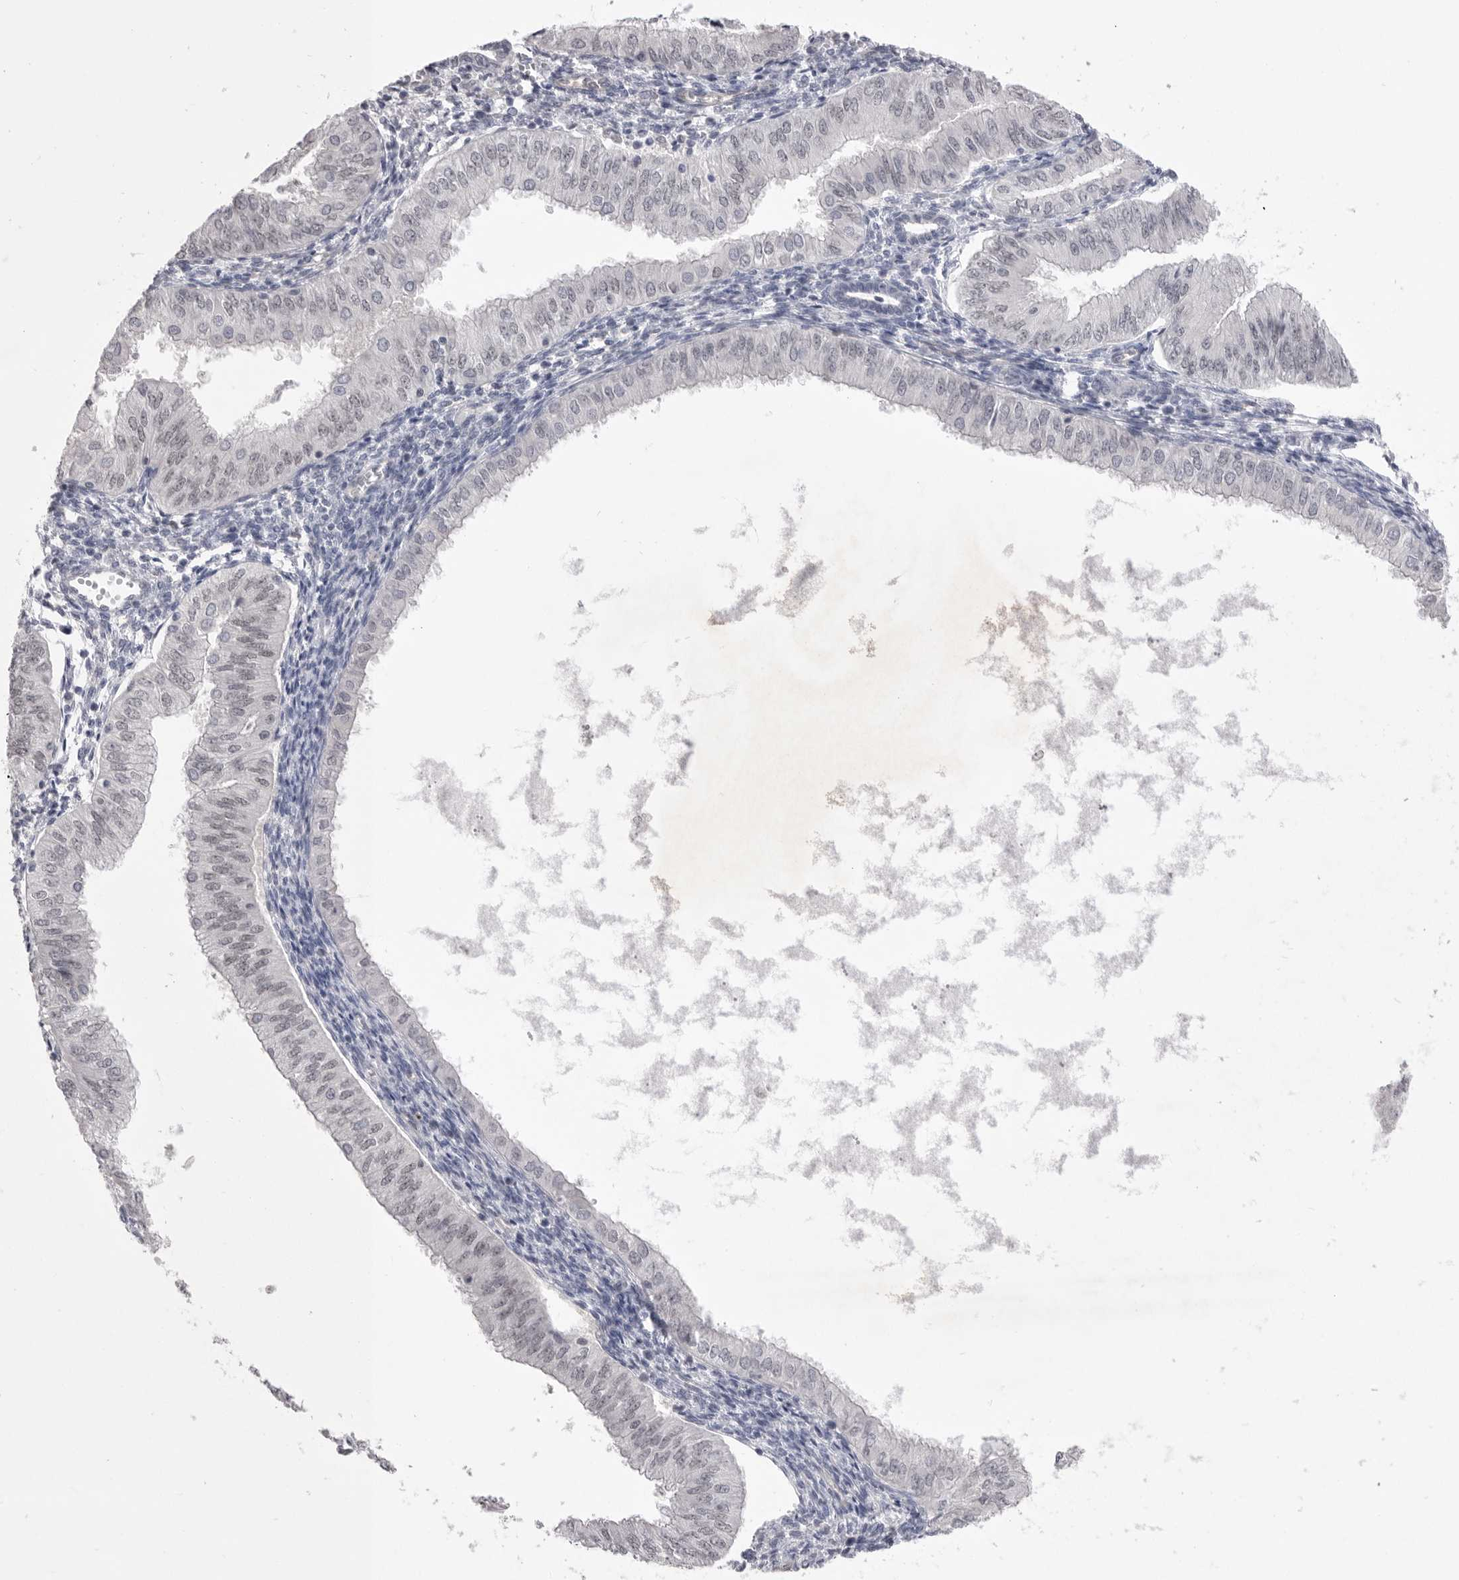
{"staining": {"intensity": "negative", "quantity": "none", "location": "none"}, "tissue": "endometrial cancer", "cell_type": "Tumor cells", "image_type": "cancer", "snomed": [{"axis": "morphology", "description": "Normal tissue, NOS"}, {"axis": "morphology", "description": "Adenocarcinoma, NOS"}, {"axis": "topography", "description": "Endometrium"}], "caption": "Tumor cells show no significant positivity in endometrial adenocarcinoma.", "gene": "ZBTB7B", "patient": {"sex": "female", "age": 53}}